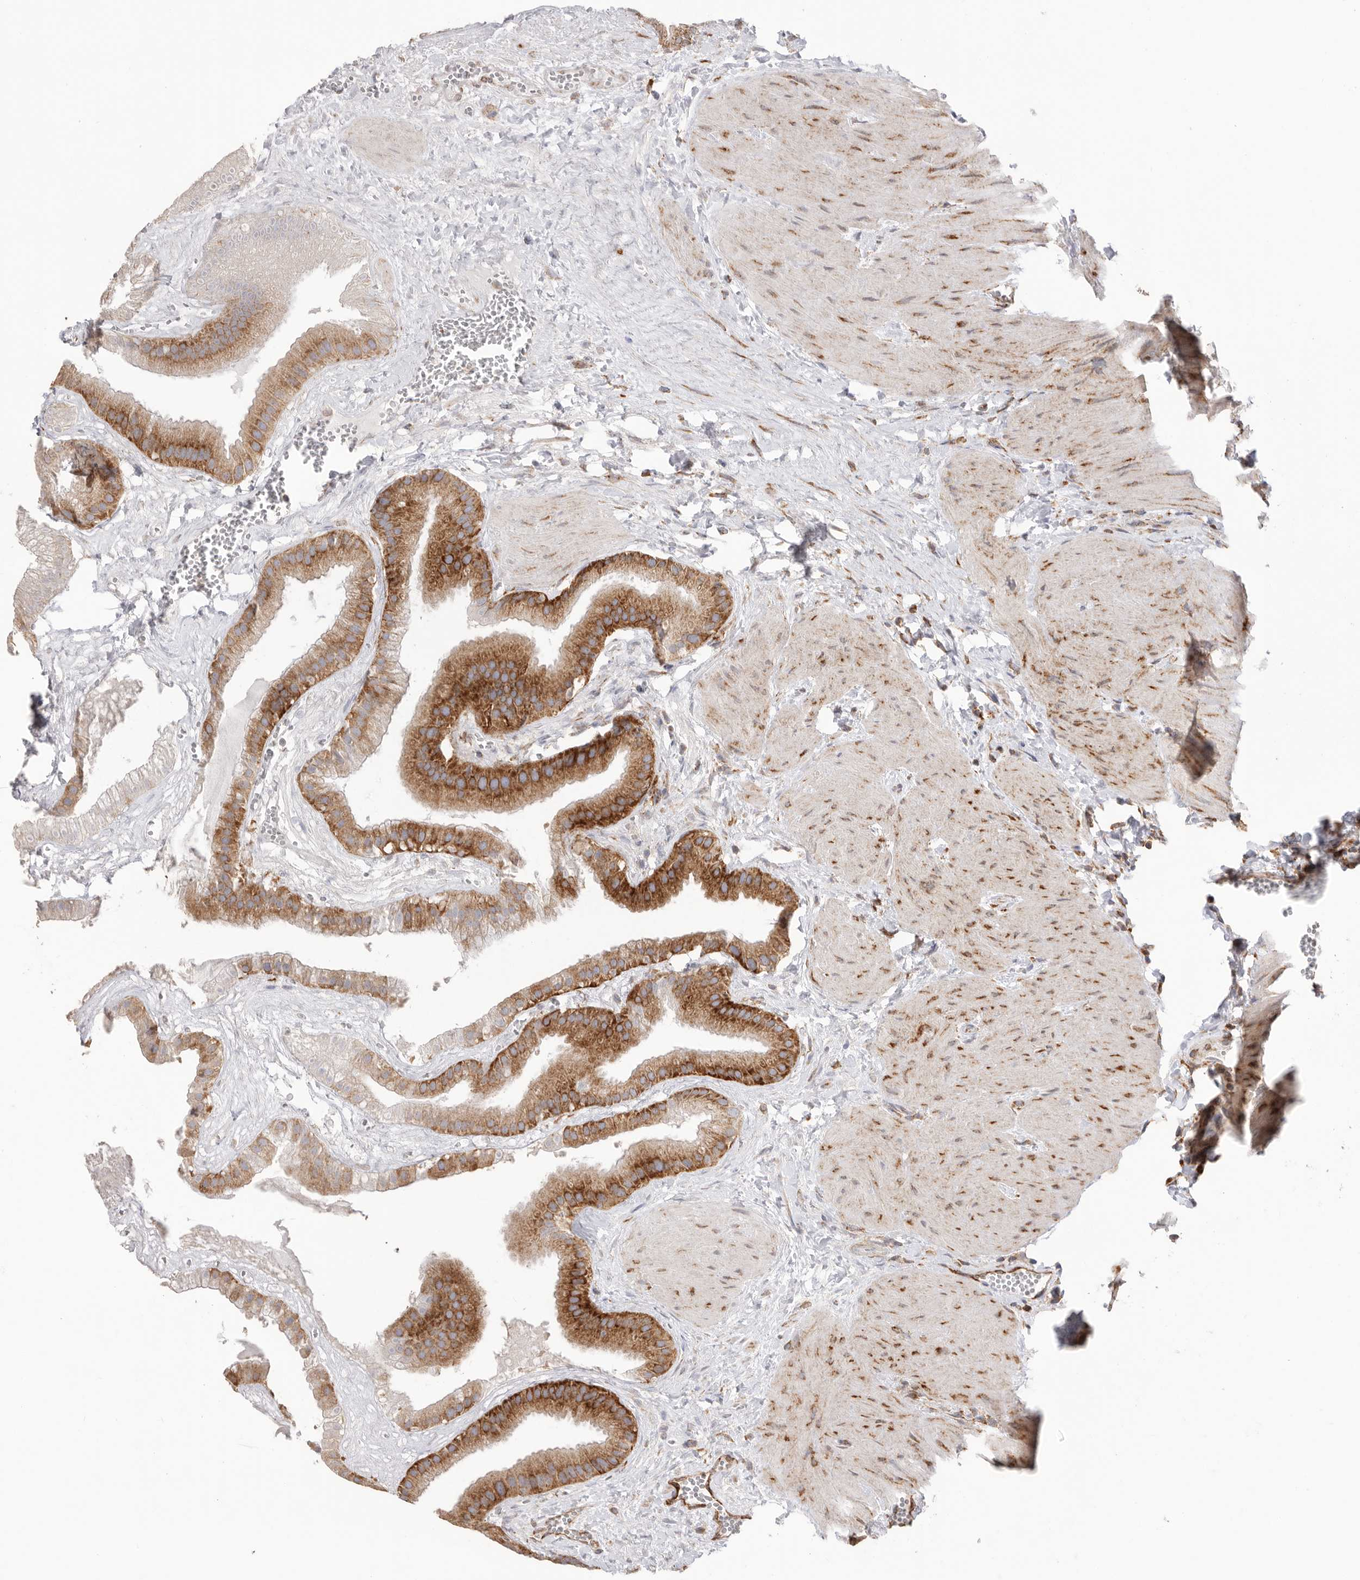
{"staining": {"intensity": "strong", "quantity": ">75%", "location": "cytoplasmic/membranous"}, "tissue": "gallbladder", "cell_type": "Glandular cells", "image_type": "normal", "snomed": [{"axis": "morphology", "description": "Normal tissue, NOS"}, {"axis": "topography", "description": "Gallbladder"}], "caption": "Strong cytoplasmic/membranous protein expression is present in approximately >75% of glandular cells in gallbladder. The protein is stained brown, and the nuclei are stained in blue (DAB IHC with brightfield microscopy, high magnification).", "gene": "SERBP1", "patient": {"sex": "male", "age": 55}}